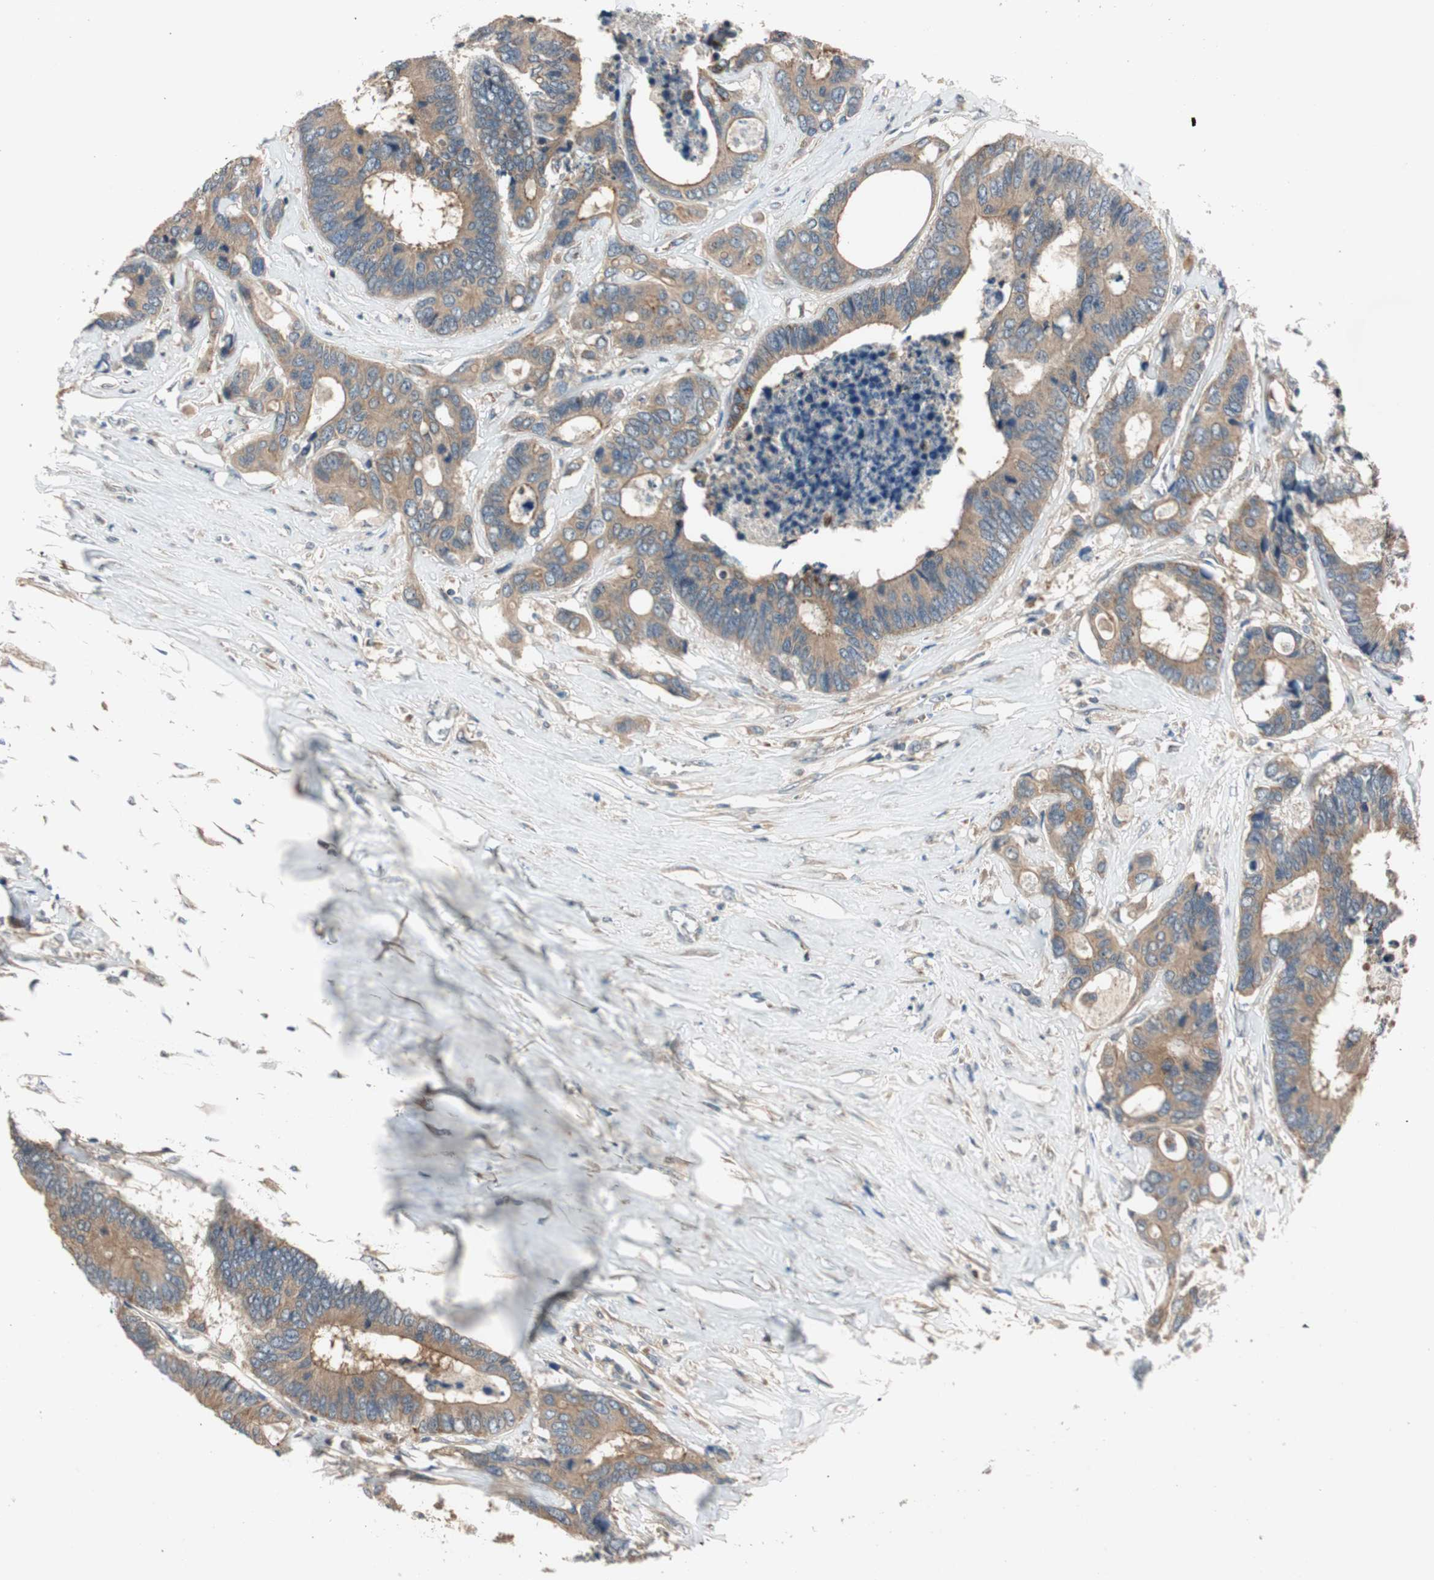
{"staining": {"intensity": "moderate", "quantity": ">75%", "location": "cytoplasmic/membranous"}, "tissue": "colorectal cancer", "cell_type": "Tumor cells", "image_type": "cancer", "snomed": [{"axis": "morphology", "description": "Adenocarcinoma, NOS"}, {"axis": "topography", "description": "Rectum"}], "caption": "Moderate cytoplasmic/membranous protein staining is seen in about >75% of tumor cells in colorectal cancer.", "gene": "NCLN", "patient": {"sex": "male", "age": 55}}